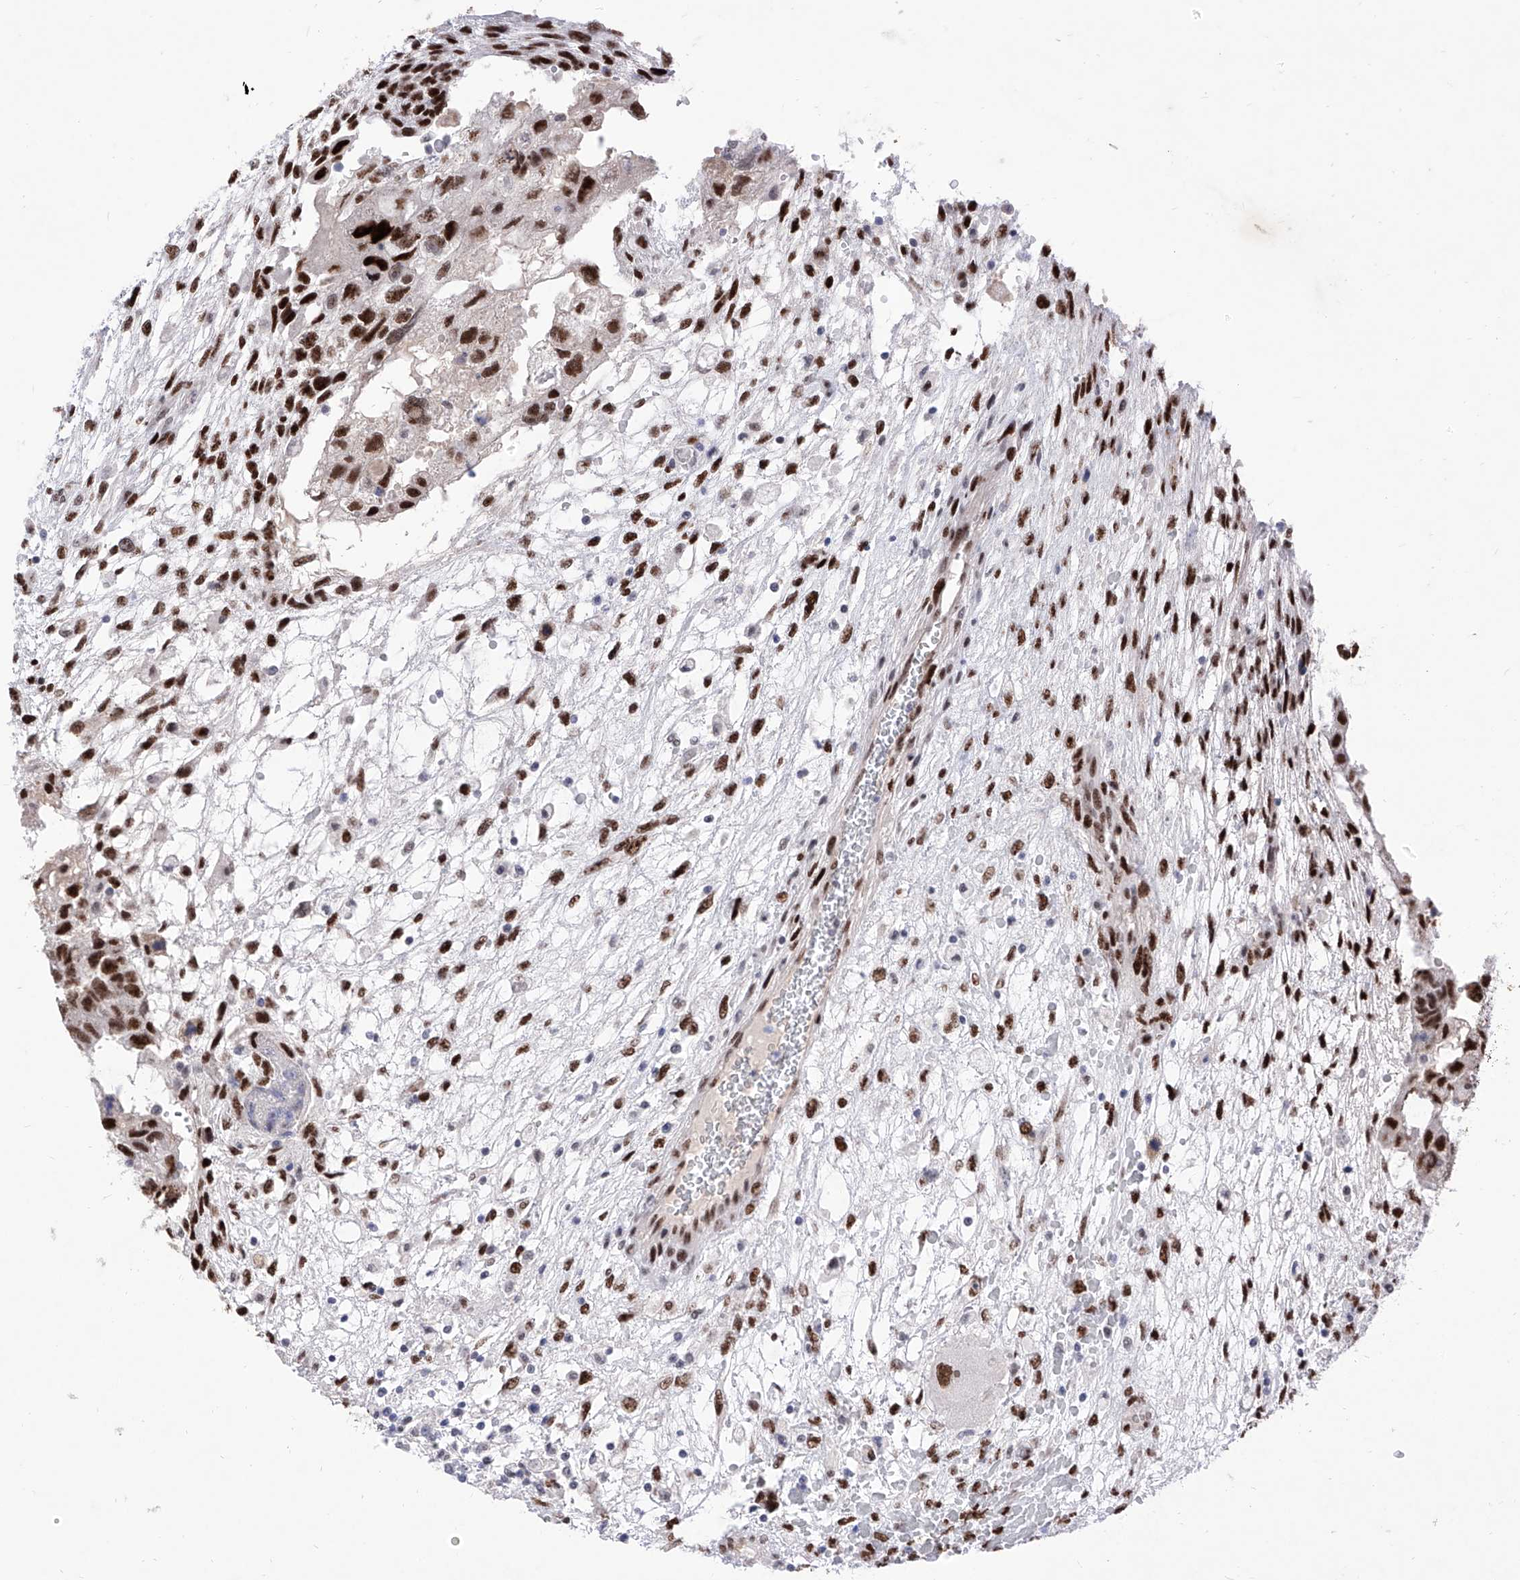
{"staining": {"intensity": "strong", "quantity": ">75%", "location": "nuclear"}, "tissue": "testis cancer", "cell_type": "Tumor cells", "image_type": "cancer", "snomed": [{"axis": "morphology", "description": "Carcinoma, Embryonal, NOS"}, {"axis": "topography", "description": "Testis"}], "caption": "Immunohistochemical staining of human testis embryonal carcinoma reveals strong nuclear protein expression in about >75% of tumor cells.", "gene": "ATN1", "patient": {"sex": "male", "age": 36}}